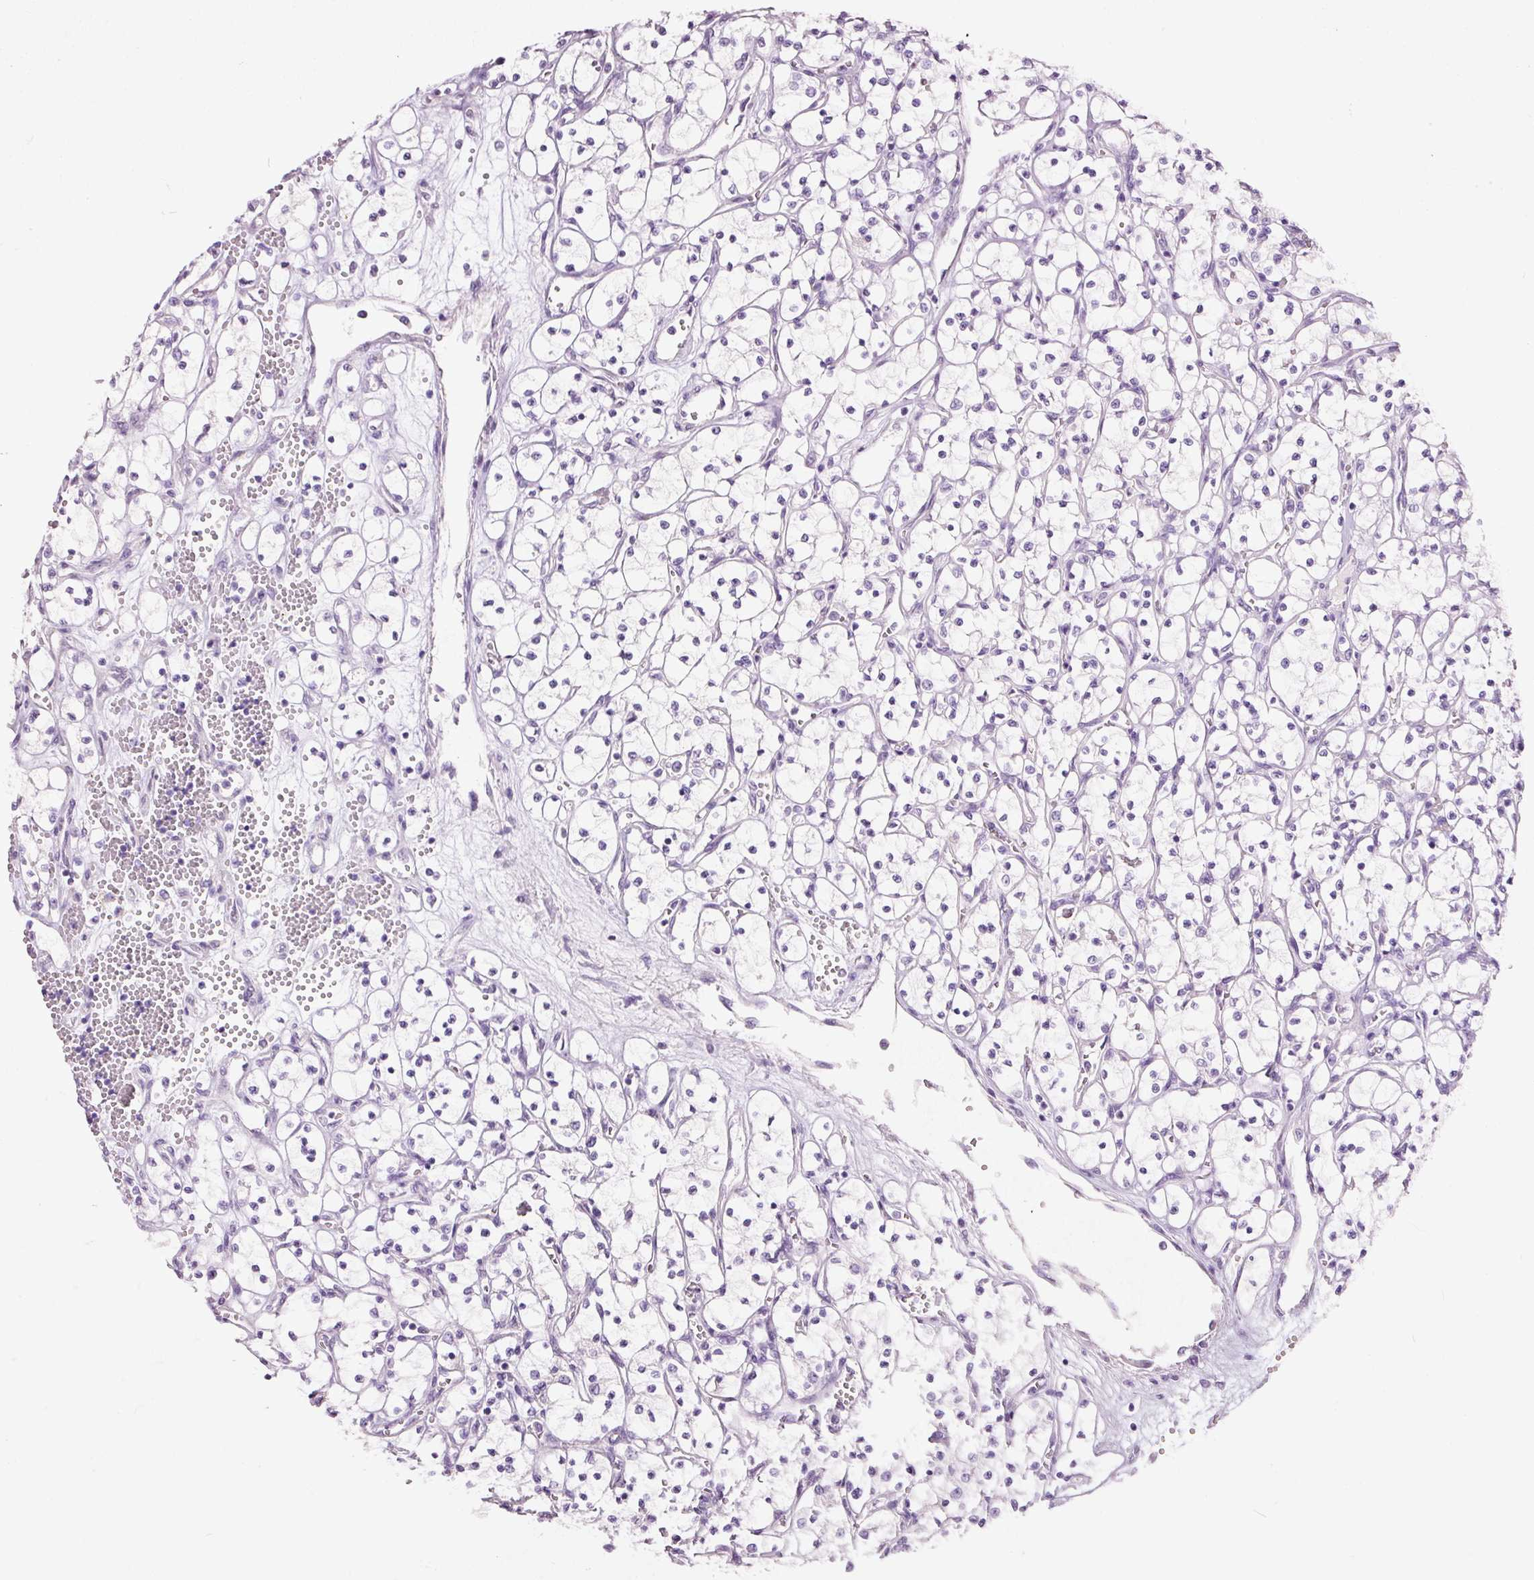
{"staining": {"intensity": "negative", "quantity": "none", "location": "none"}, "tissue": "renal cancer", "cell_type": "Tumor cells", "image_type": "cancer", "snomed": [{"axis": "morphology", "description": "Adenocarcinoma, NOS"}, {"axis": "topography", "description": "Kidney"}], "caption": "IHC of human renal cancer reveals no staining in tumor cells.", "gene": "GCG", "patient": {"sex": "female", "age": 69}}